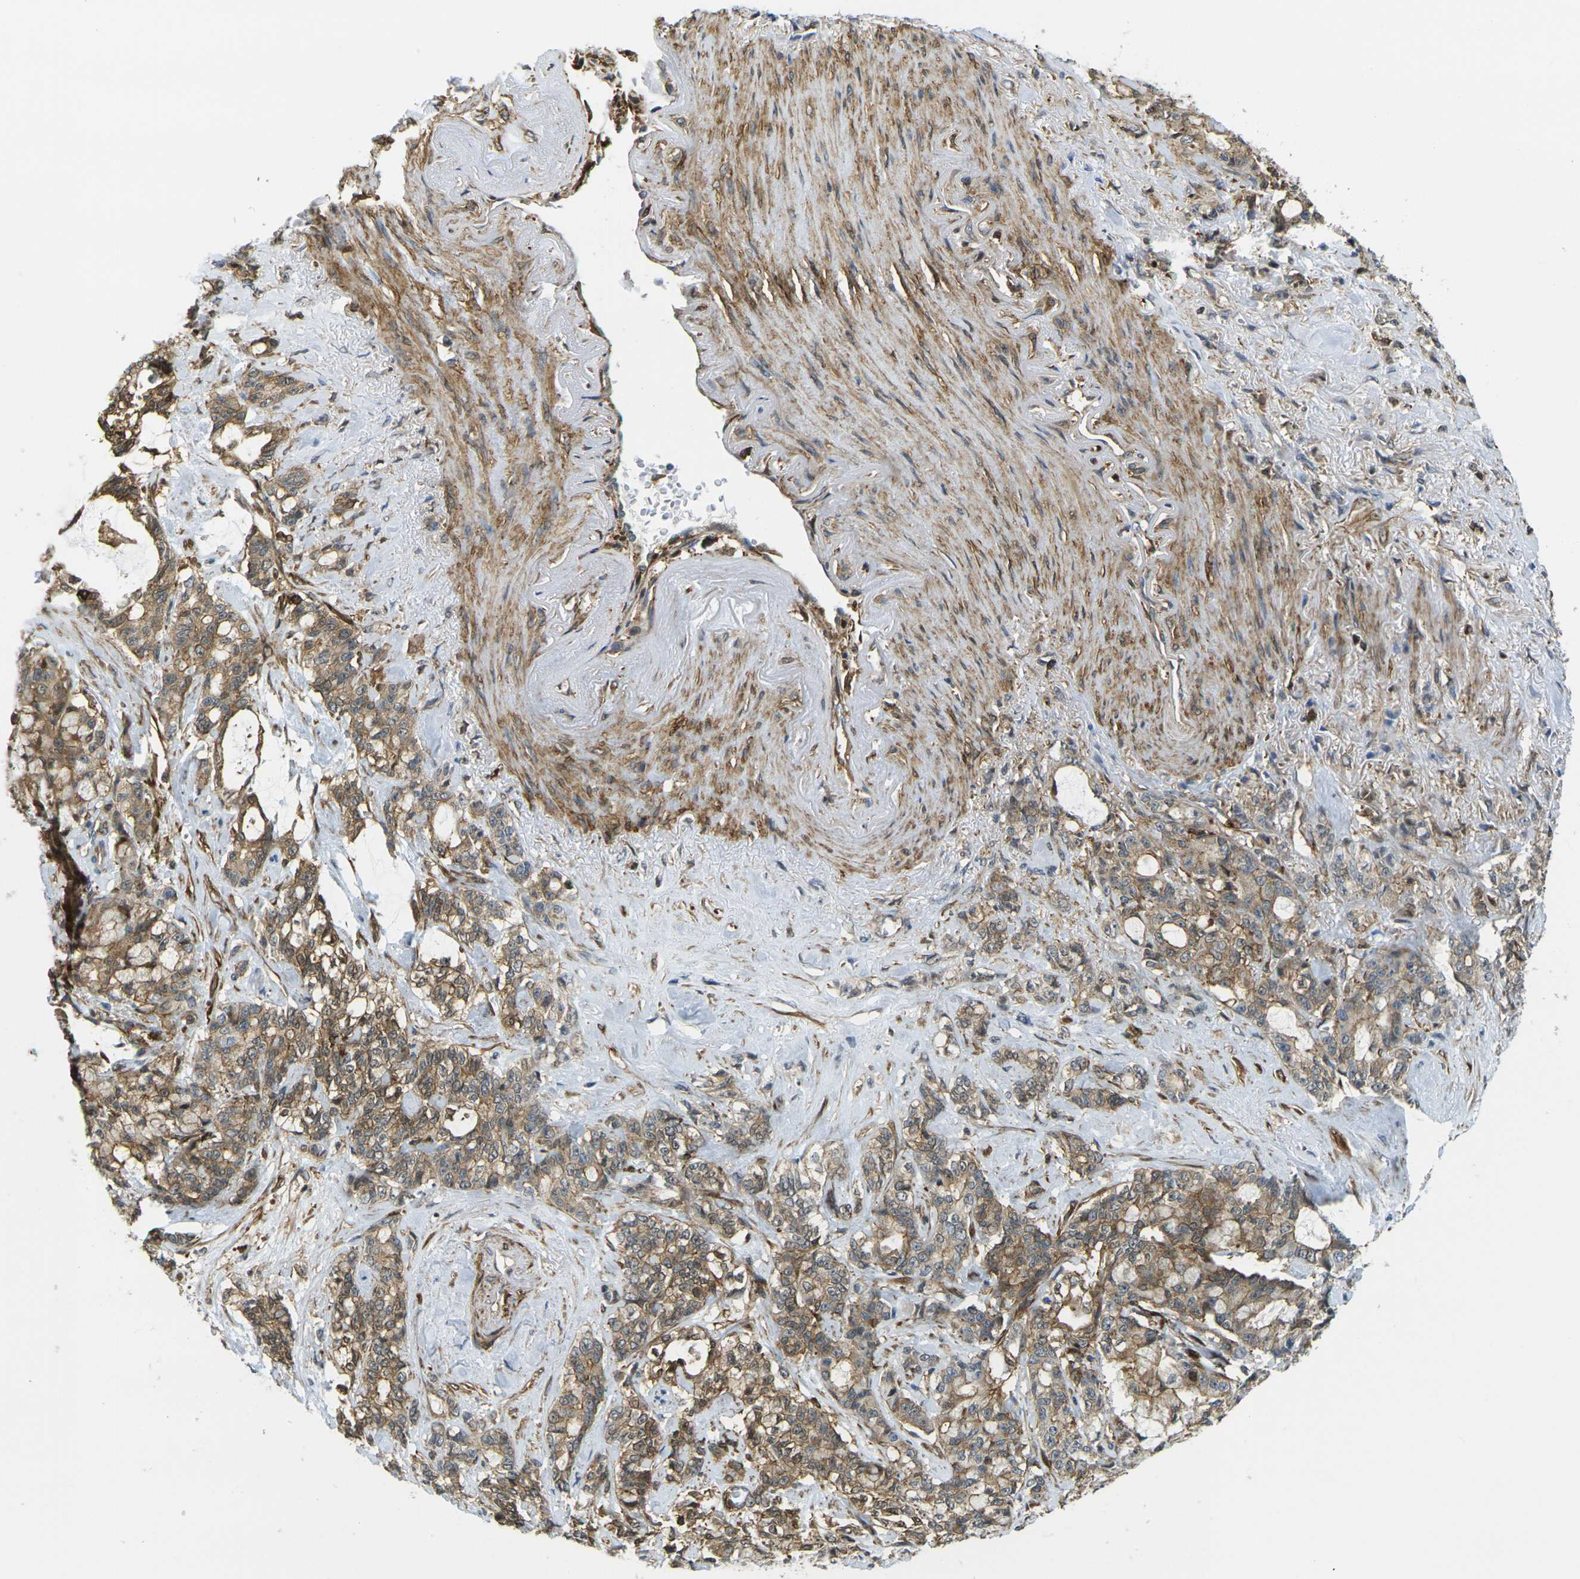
{"staining": {"intensity": "moderate", "quantity": ">75%", "location": "cytoplasmic/membranous"}, "tissue": "pancreatic cancer", "cell_type": "Tumor cells", "image_type": "cancer", "snomed": [{"axis": "morphology", "description": "Adenocarcinoma, NOS"}, {"axis": "topography", "description": "Pancreas"}], "caption": "Immunohistochemistry staining of pancreatic cancer, which exhibits medium levels of moderate cytoplasmic/membranous staining in about >75% of tumor cells indicating moderate cytoplasmic/membranous protein positivity. The staining was performed using DAB (3,3'-diaminobenzidine) (brown) for protein detection and nuclei were counterstained in hematoxylin (blue).", "gene": "LASP1", "patient": {"sex": "female", "age": 73}}